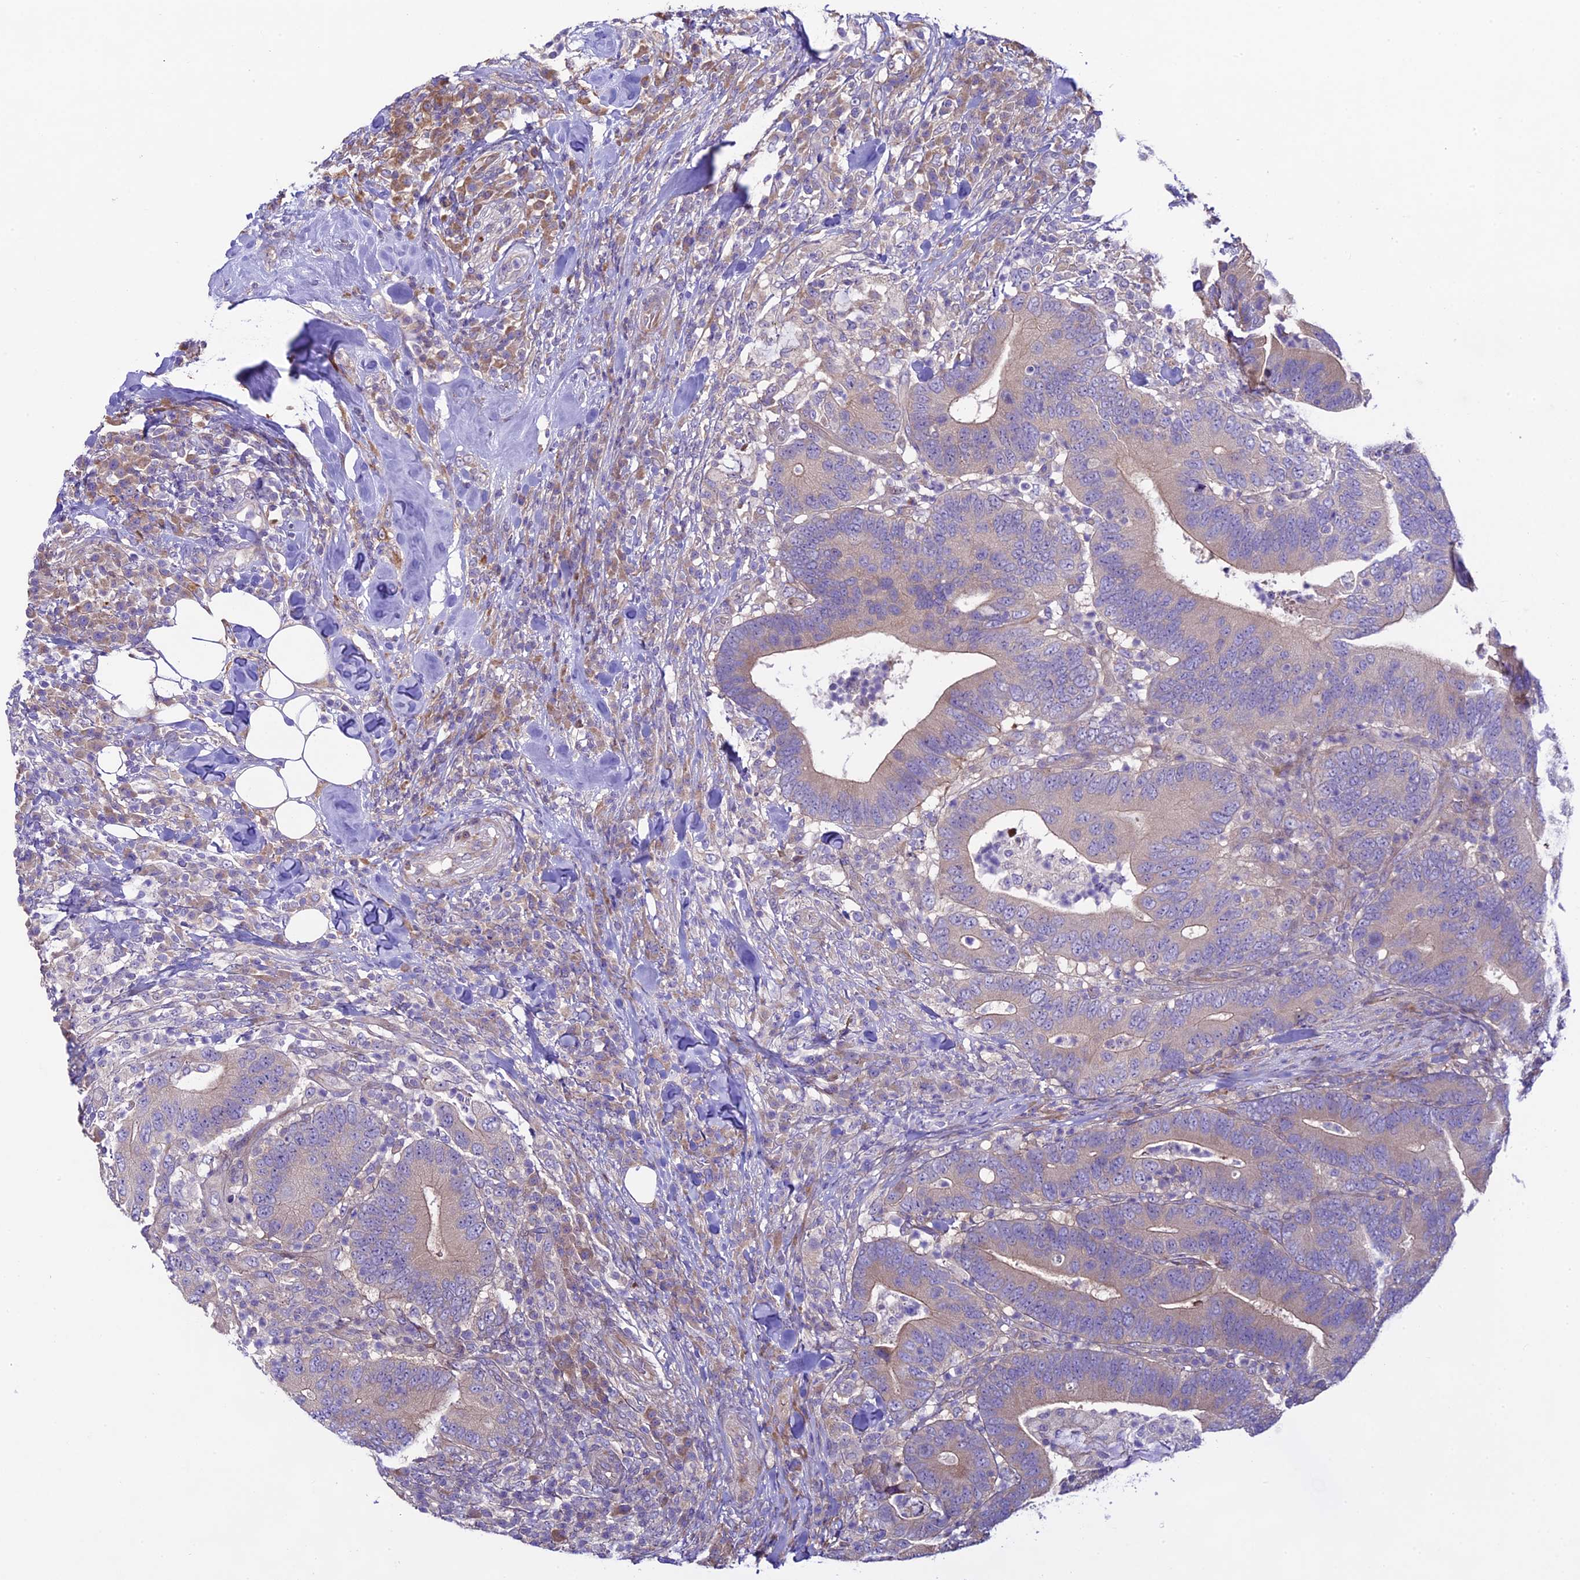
{"staining": {"intensity": "moderate", "quantity": "25%-75%", "location": "cytoplasmic/membranous"}, "tissue": "colorectal cancer", "cell_type": "Tumor cells", "image_type": "cancer", "snomed": [{"axis": "morphology", "description": "Adenocarcinoma, NOS"}, {"axis": "topography", "description": "Colon"}], "caption": "Protein staining reveals moderate cytoplasmic/membranous expression in about 25%-75% of tumor cells in adenocarcinoma (colorectal).", "gene": "SPIRE1", "patient": {"sex": "female", "age": 66}}